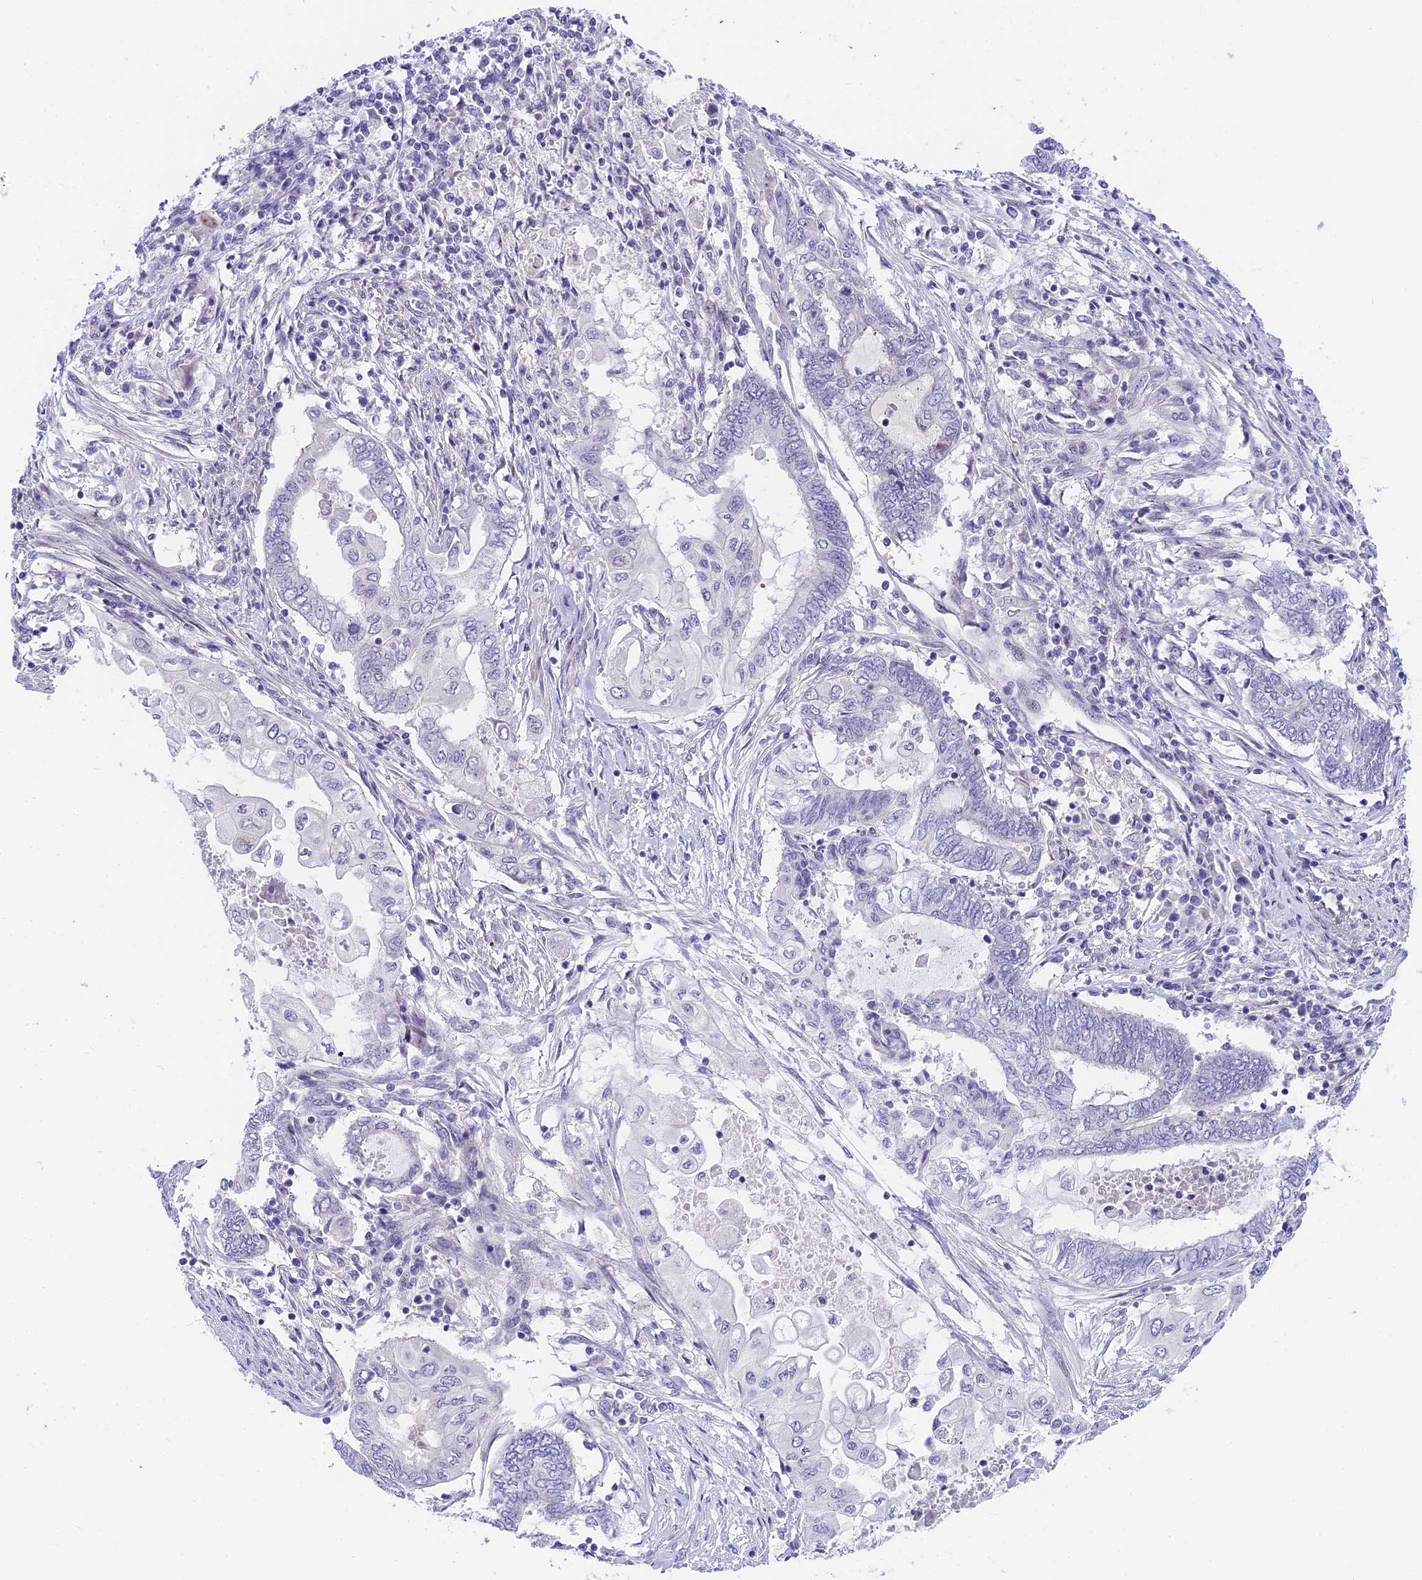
{"staining": {"intensity": "negative", "quantity": "none", "location": "none"}, "tissue": "endometrial cancer", "cell_type": "Tumor cells", "image_type": "cancer", "snomed": [{"axis": "morphology", "description": "Adenocarcinoma, NOS"}, {"axis": "topography", "description": "Uterus"}, {"axis": "topography", "description": "Endometrium"}], "caption": "Immunohistochemistry photomicrograph of endometrial cancer stained for a protein (brown), which reveals no positivity in tumor cells.", "gene": "MIDN", "patient": {"sex": "female", "age": 70}}